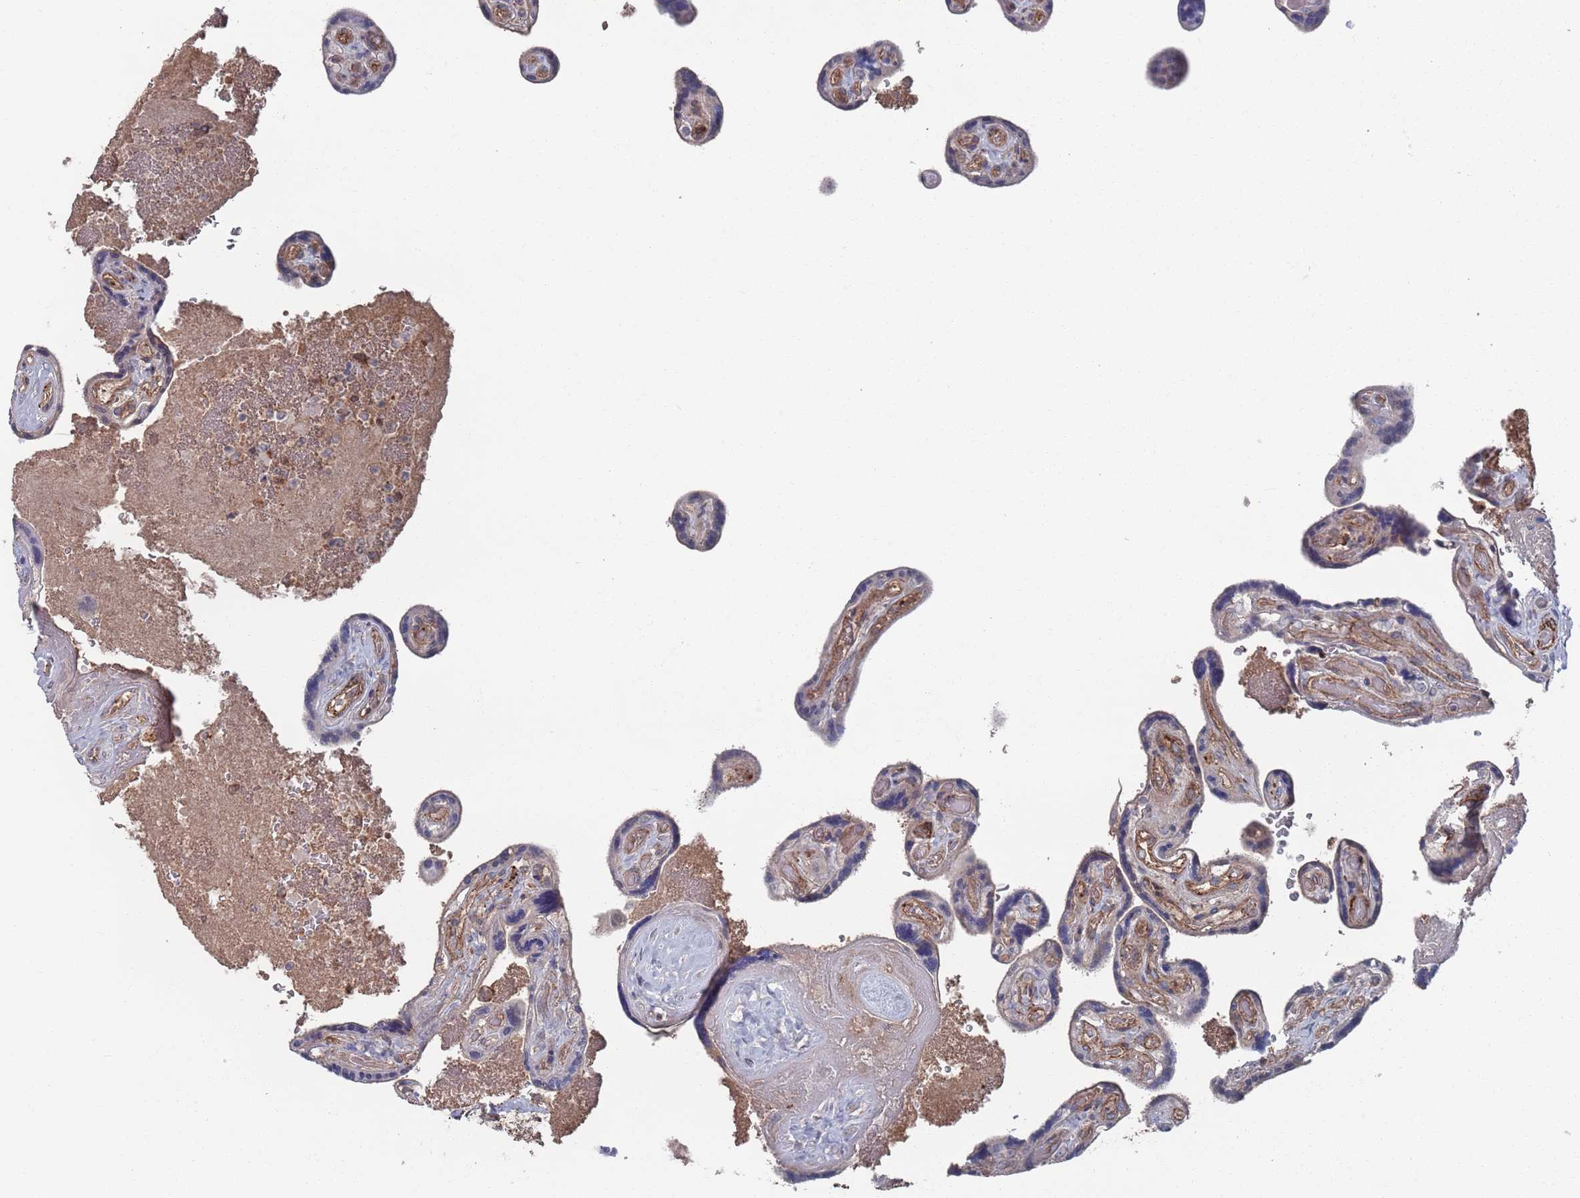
{"staining": {"intensity": "negative", "quantity": "none", "location": "none"}, "tissue": "placenta", "cell_type": "Decidual cells", "image_type": "normal", "snomed": [{"axis": "morphology", "description": "Normal tissue, NOS"}, {"axis": "topography", "description": "Placenta"}], "caption": "High magnification brightfield microscopy of benign placenta stained with DAB (brown) and counterstained with hematoxylin (blue): decidual cells show no significant expression. (DAB IHC with hematoxylin counter stain).", "gene": "PLEKHA4", "patient": {"sex": "female", "age": 32}}